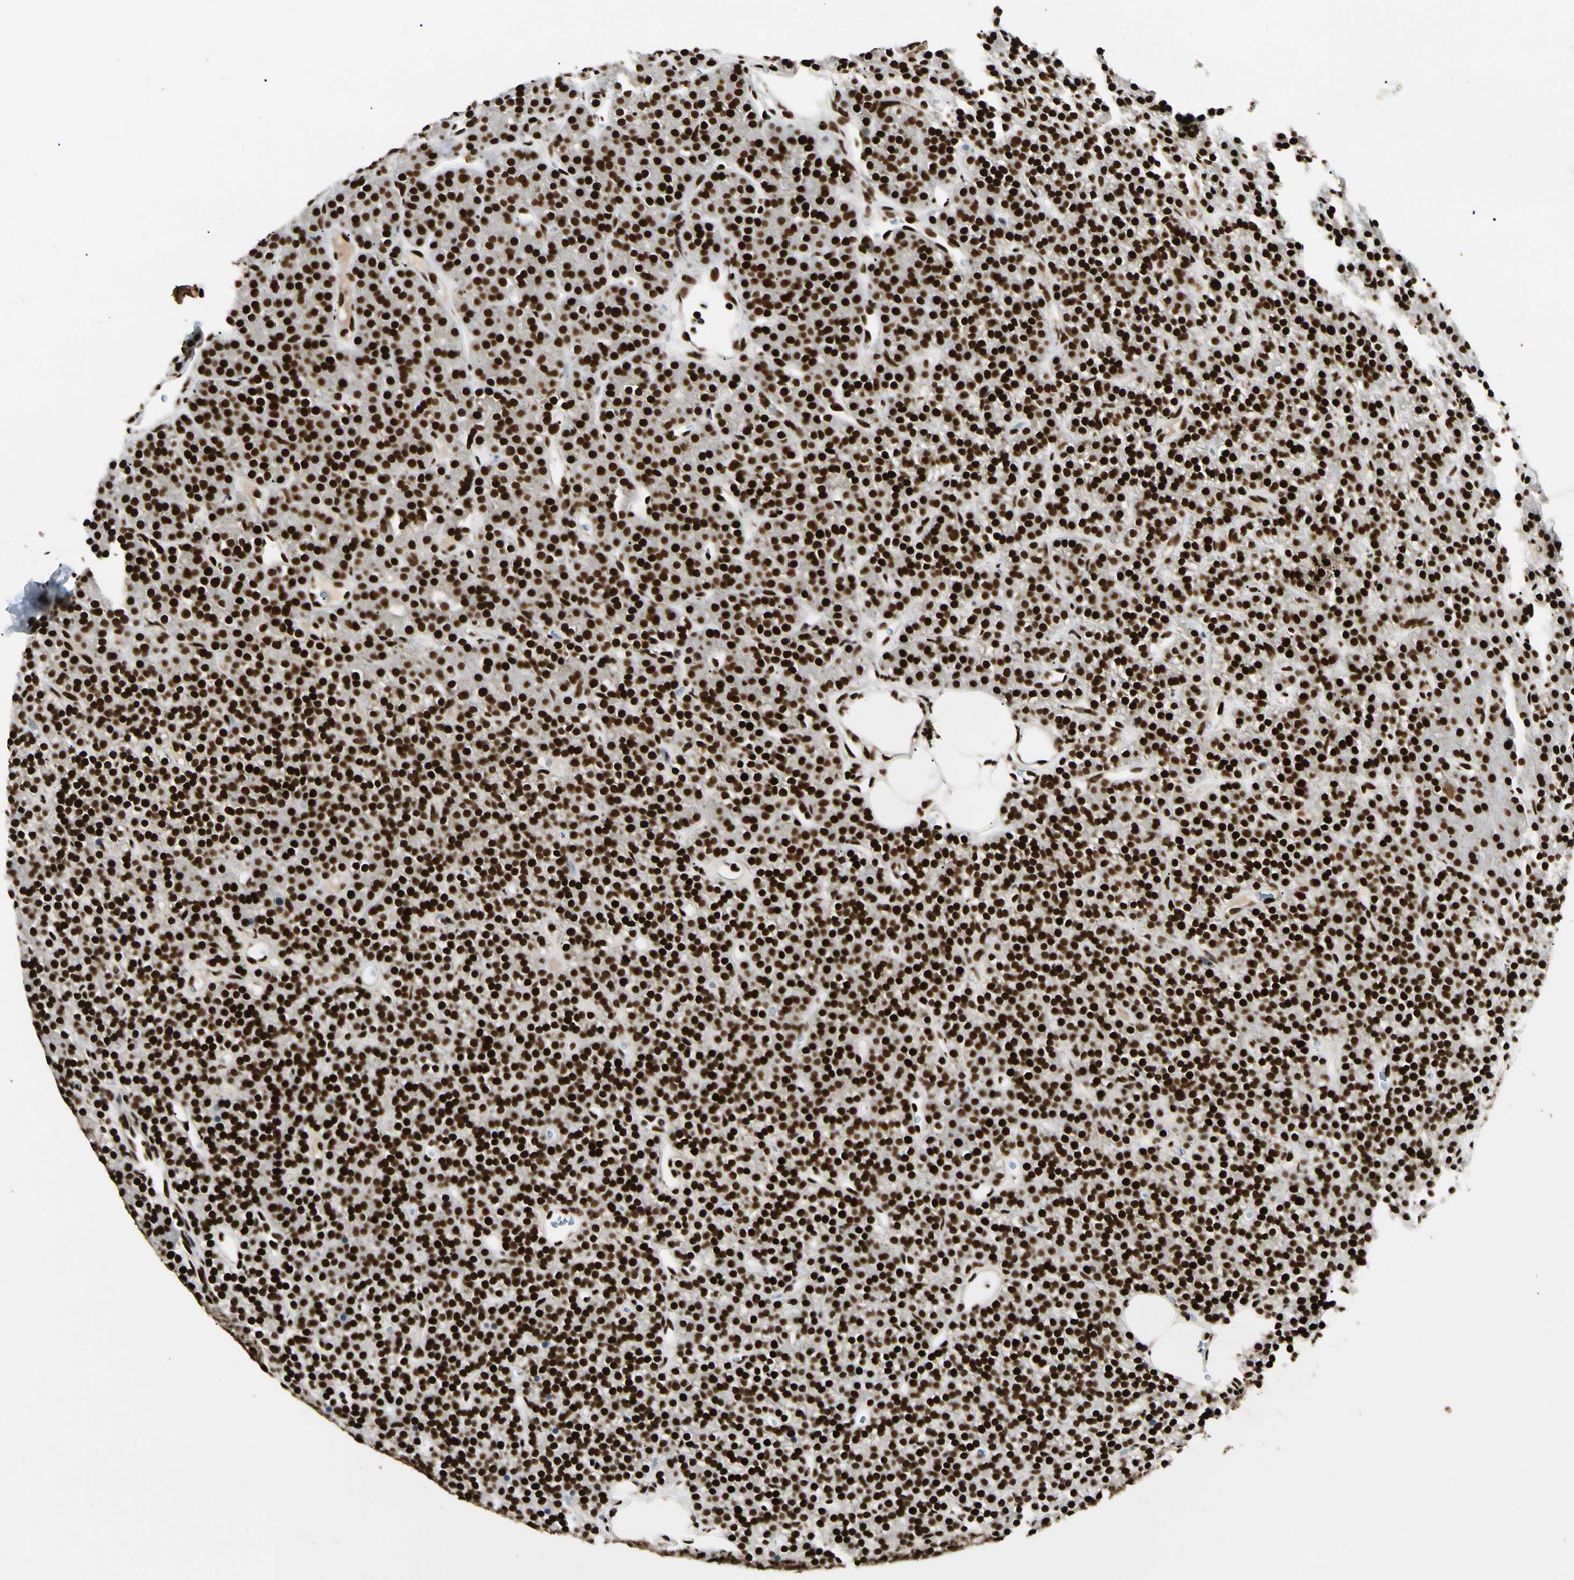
{"staining": {"intensity": "strong", "quantity": ">75%", "location": "nuclear"}, "tissue": "parathyroid gland", "cell_type": "Glandular cells", "image_type": "normal", "snomed": [{"axis": "morphology", "description": "Normal tissue, NOS"}, {"axis": "morphology", "description": "Hyperplasia, NOS"}, {"axis": "topography", "description": "Parathyroid gland"}], "caption": "IHC staining of unremarkable parathyroid gland, which shows high levels of strong nuclear expression in approximately >75% of glandular cells indicating strong nuclear protein expression. The staining was performed using DAB (brown) for protein detection and nuclei were counterstained in hematoxylin (blue).", "gene": "FUS", "patient": {"sex": "male", "age": 44}}